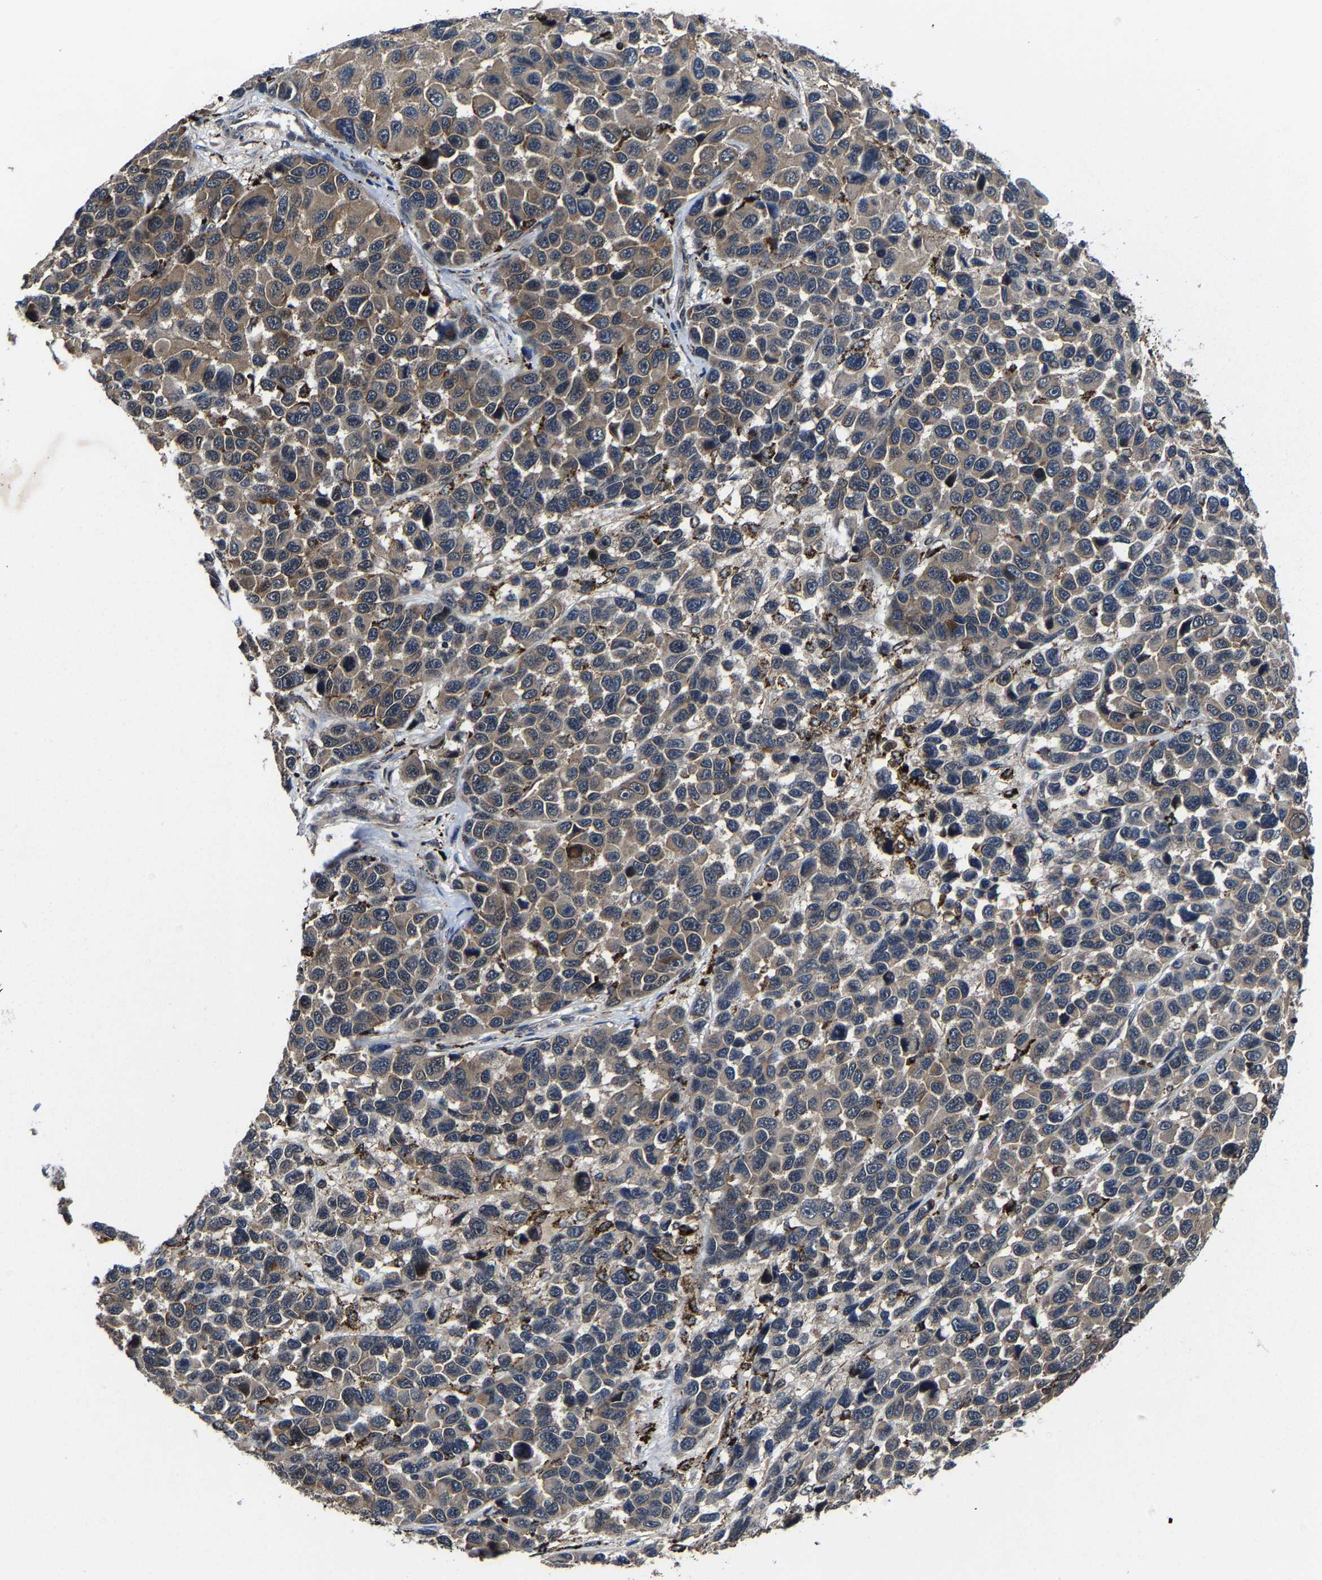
{"staining": {"intensity": "weak", "quantity": ">75%", "location": "cytoplasmic/membranous"}, "tissue": "melanoma", "cell_type": "Tumor cells", "image_type": "cancer", "snomed": [{"axis": "morphology", "description": "Malignant melanoma, NOS"}, {"axis": "topography", "description": "Skin"}], "caption": "The immunohistochemical stain highlights weak cytoplasmic/membranous staining in tumor cells of malignant melanoma tissue. The protein is stained brown, and the nuclei are stained in blue (DAB (3,3'-diaminobenzidine) IHC with brightfield microscopy, high magnification).", "gene": "ZCCHC7", "patient": {"sex": "male", "age": 53}}